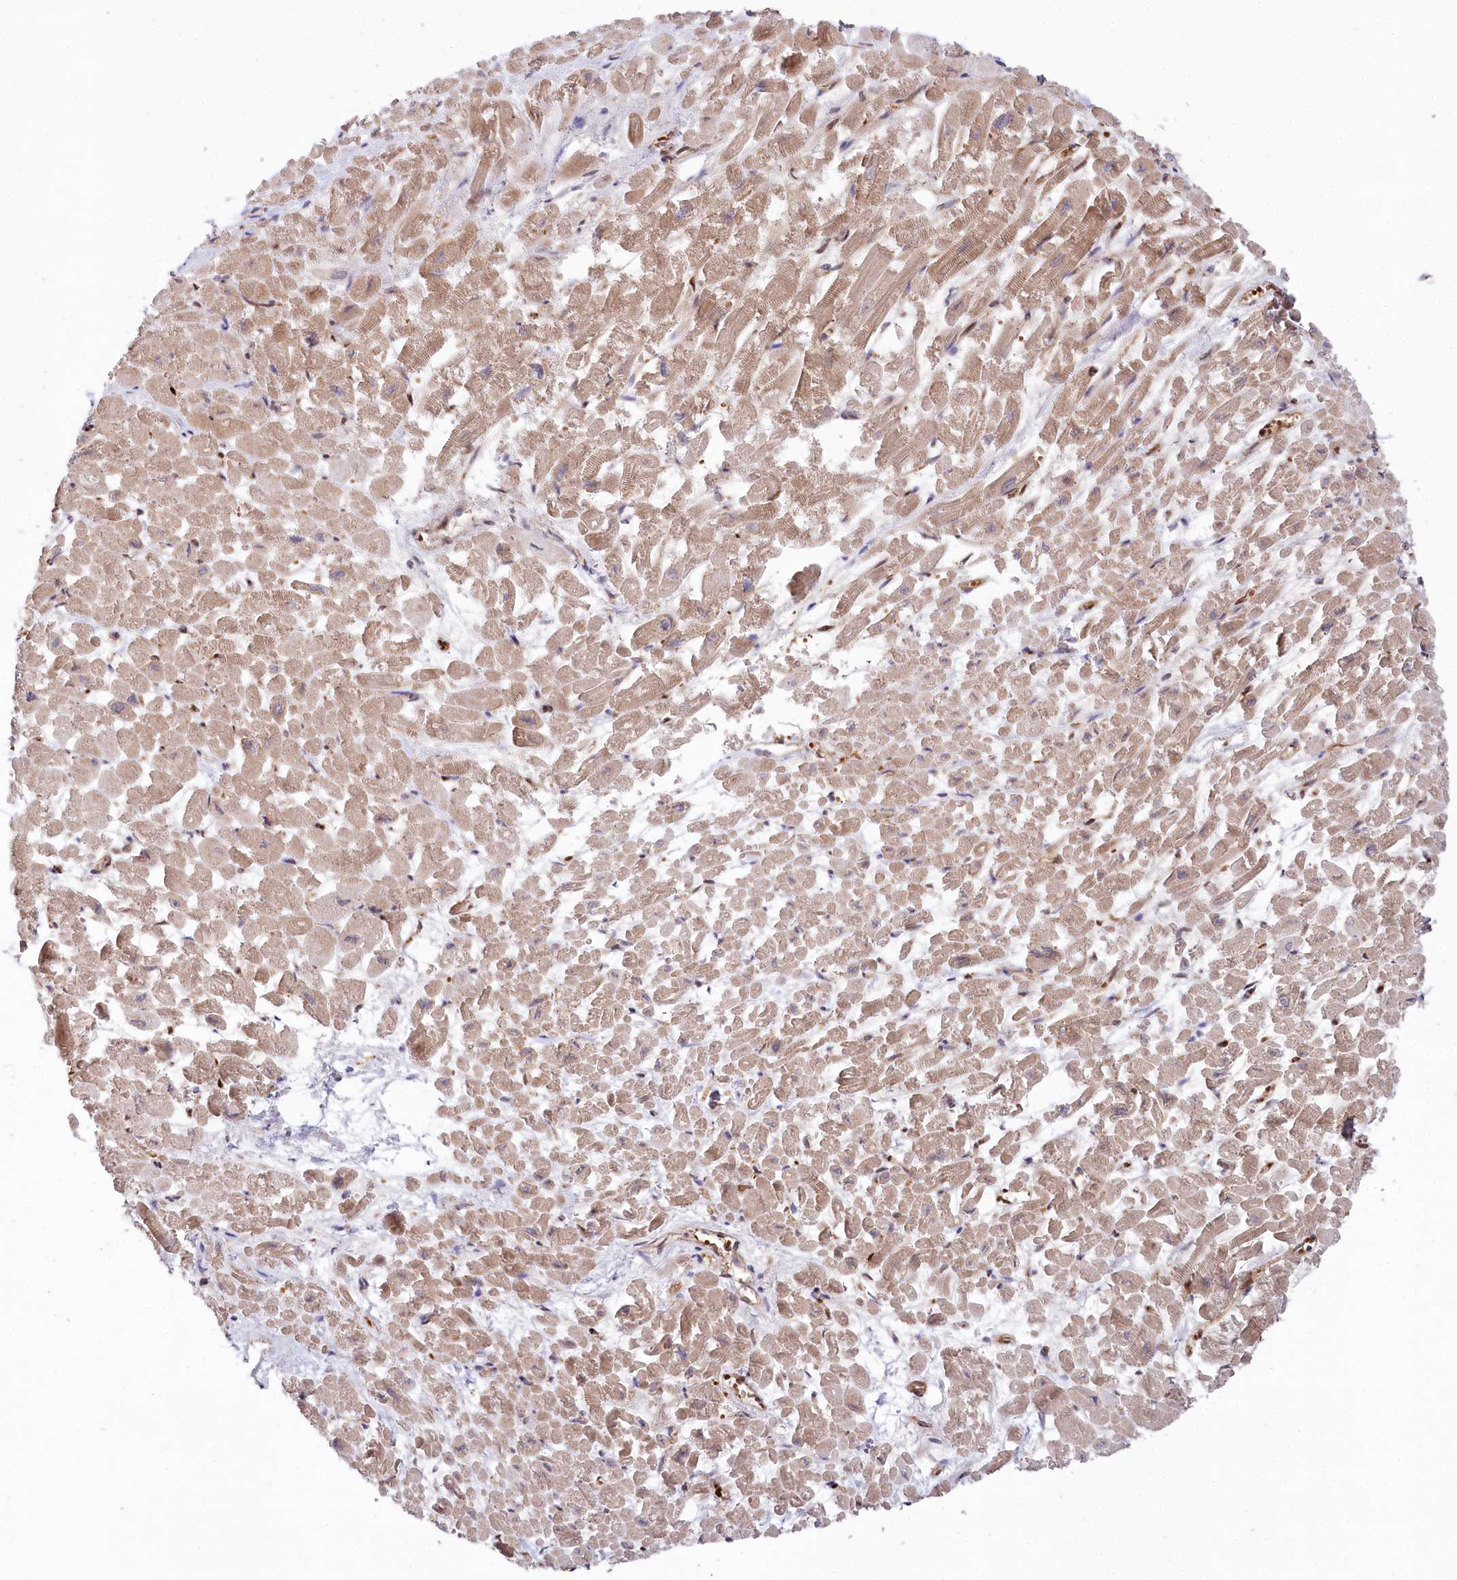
{"staining": {"intensity": "weak", "quantity": ">75%", "location": "cytoplasmic/membranous,nuclear"}, "tissue": "heart muscle", "cell_type": "Cardiomyocytes", "image_type": "normal", "snomed": [{"axis": "morphology", "description": "Normal tissue, NOS"}, {"axis": "topography", "description": "Heart"}], "caption": "DAB (3,3'-diaminobenzidine) immunohistochemical staining of unremarkable heart muscle exhibits weak cytoplasmic/membranous,nuclear protein staining in about >75% of cardiomyocytes.", "gene": "LSG1", "patient": {"sex": "male", "age": 54}}